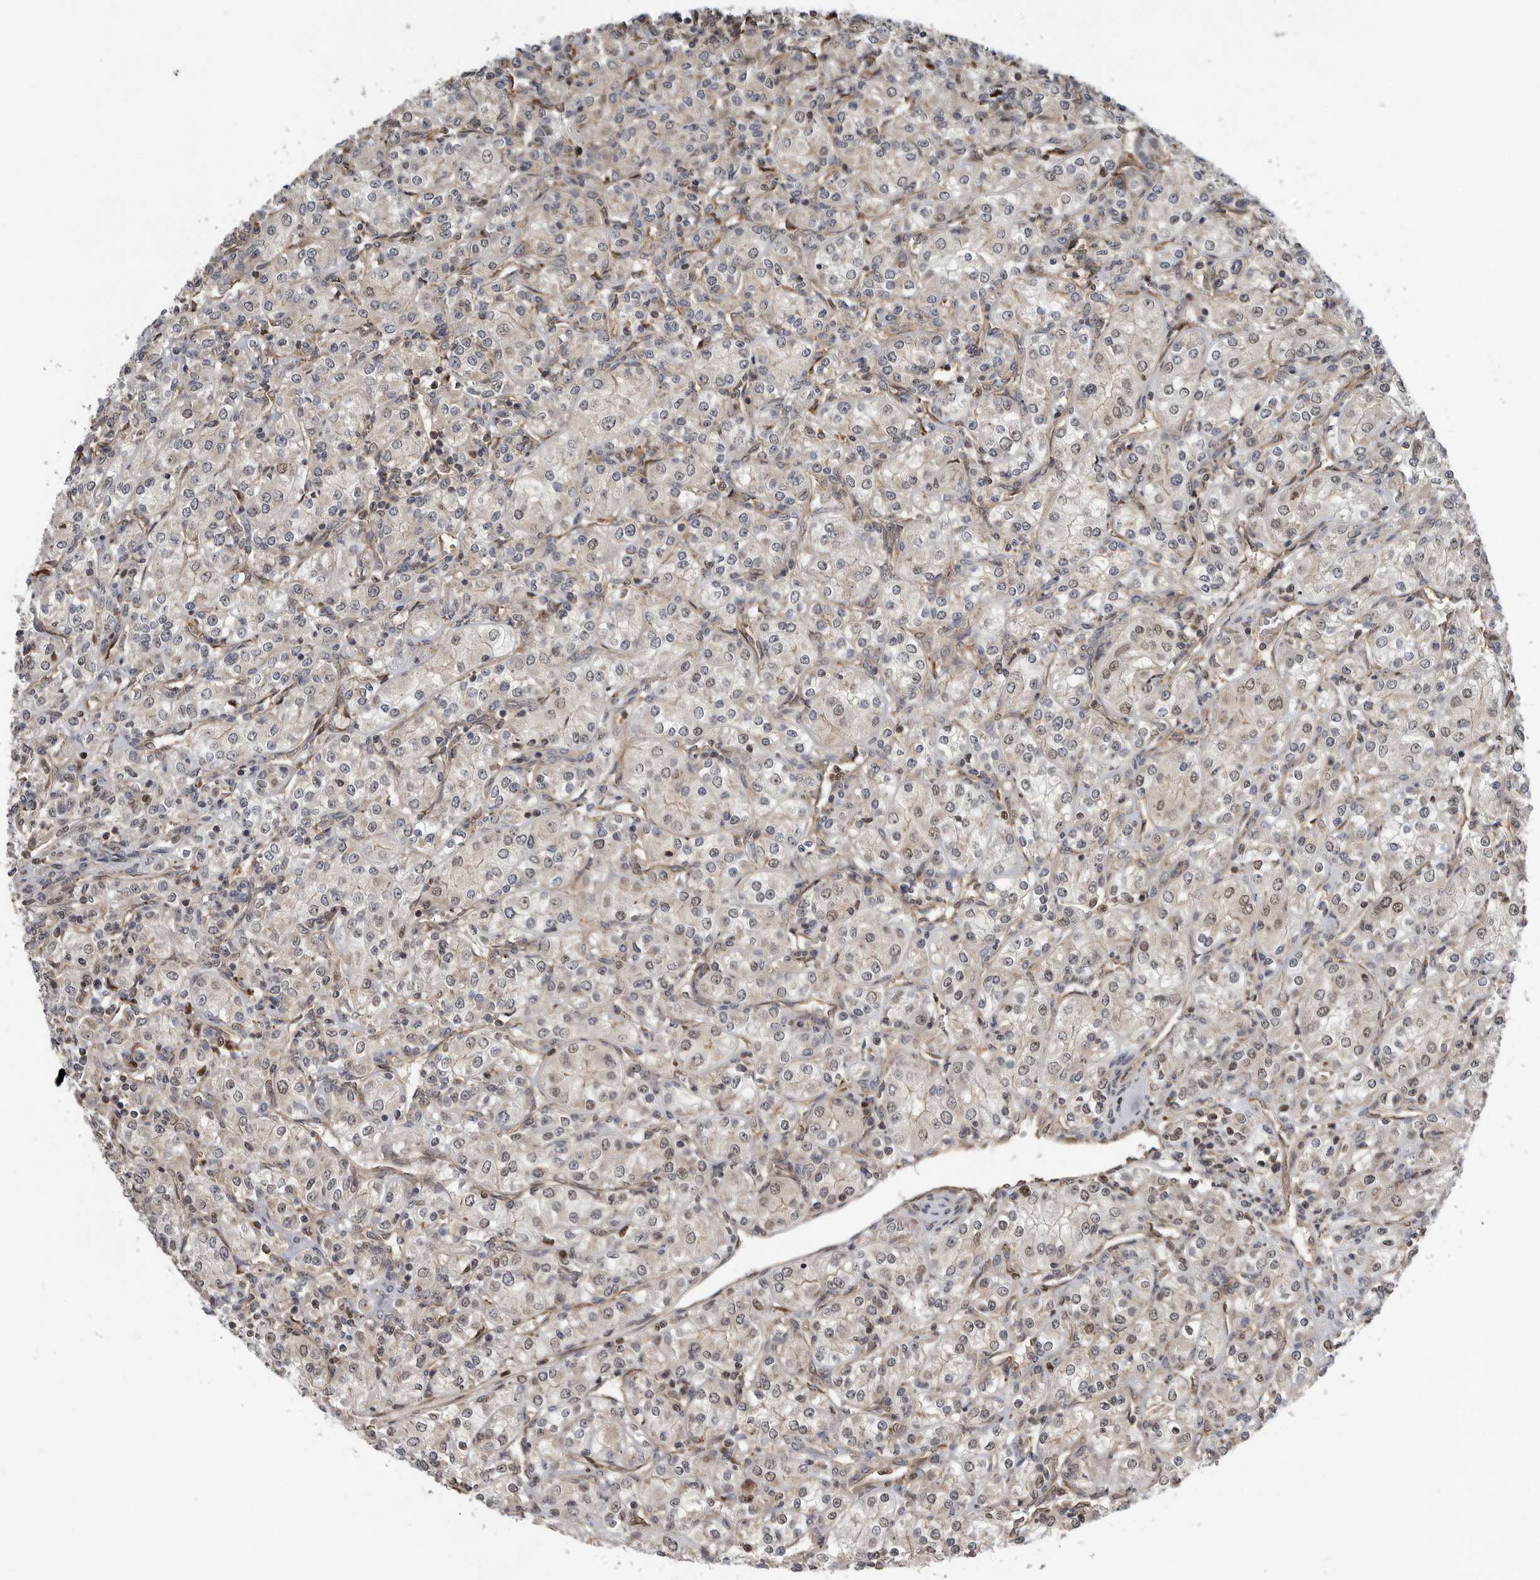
{"staining": {"intensity": "weak", "quantity": "25%-75%", "location": "nuclear"}, "tissue": "renal cancer", "cell_type": "Tumor cells", "image_type": "cancer", "snomed": [{"axis": "morphology", "description": "Adenocarcinoma, NOS"}, {"axis": "topography", "description": "Kidney"}], "caption": "A photomicrograph showing weak nuclear positivity in approximately 25%-75% of tumor cells in renal adenocarcinoma, as visualized by brown immunohistochemical staining.", "gene": "STRAP", "patient": {"sex": "male", "age": 77}}